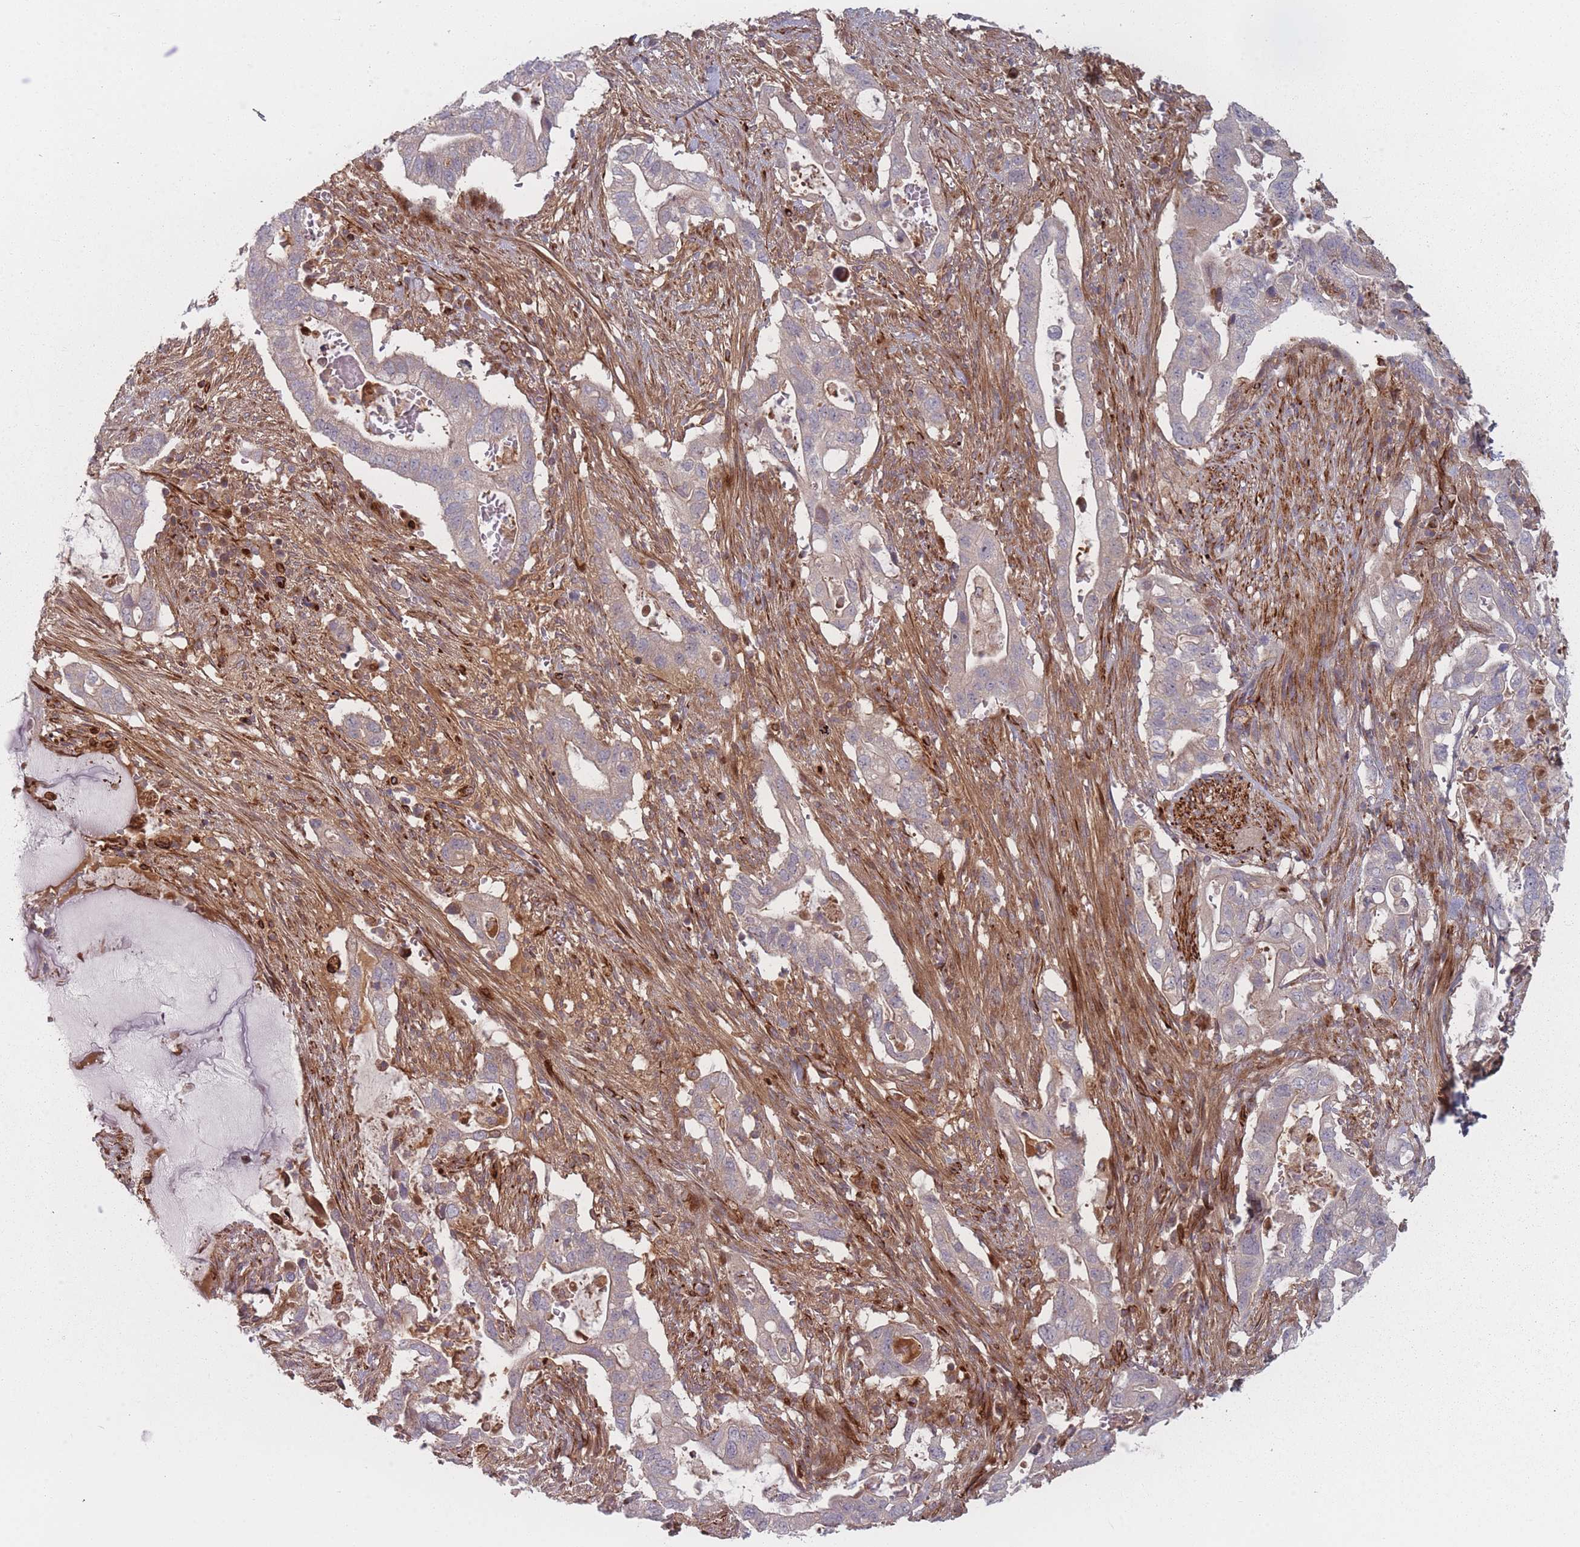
{"staining": {"intensity": "weak", "quantity": "<25%", "location": "cytoplasmic/membranous"}, "tissue": "pancreatic cancer", "cell_type": "Tumor cells", "image_type": "cancer", "snomed": [{"axis": "morphology", "description": "Adenocarcinoma, NOS"}, {"axis": "topography", "description": "Pancreas"}], "caption": "Adenocarcinoma (pancreatic) was stained to show a protein in brown. There is no significant positivity in tumor cells.", "gene": "EEF1AKMT2", "patient": {"sex": "female", "age": 72}}